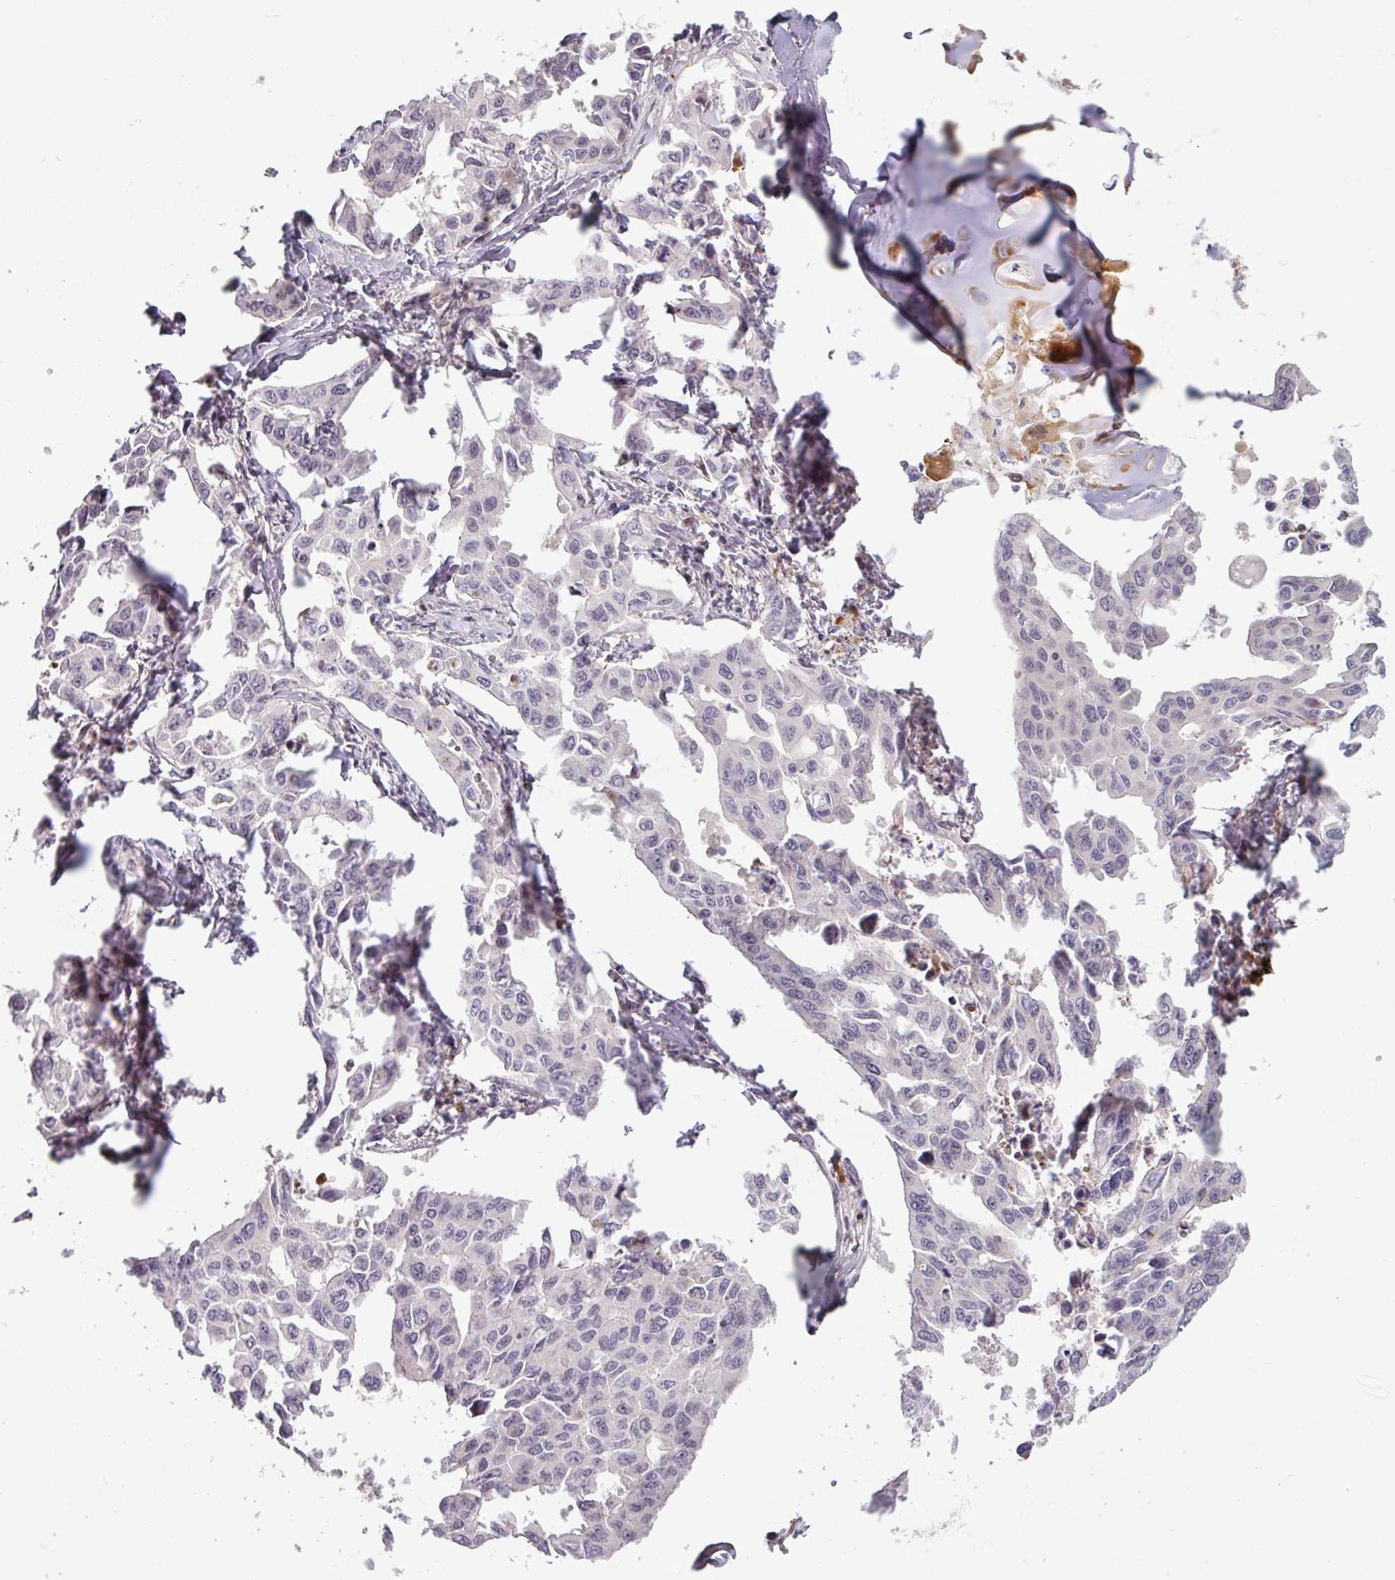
{"staining": {"intensity": "negative", "quantity": "none", "location": "none"}, "tissue": "lung cancer", "cell_type": "Tumor cells", "image_type": "cancer", "snomed": [{"axis": "morphology", "description": "Adenocarcinoma, NOS"}, {"axis": "topography", "description": "Lung"}], "caption": "Tumor cells are negative for brown protein staining in lung cancer.", "gene": "C2orf16", "patient": {"sex": "male", "age": 64}}